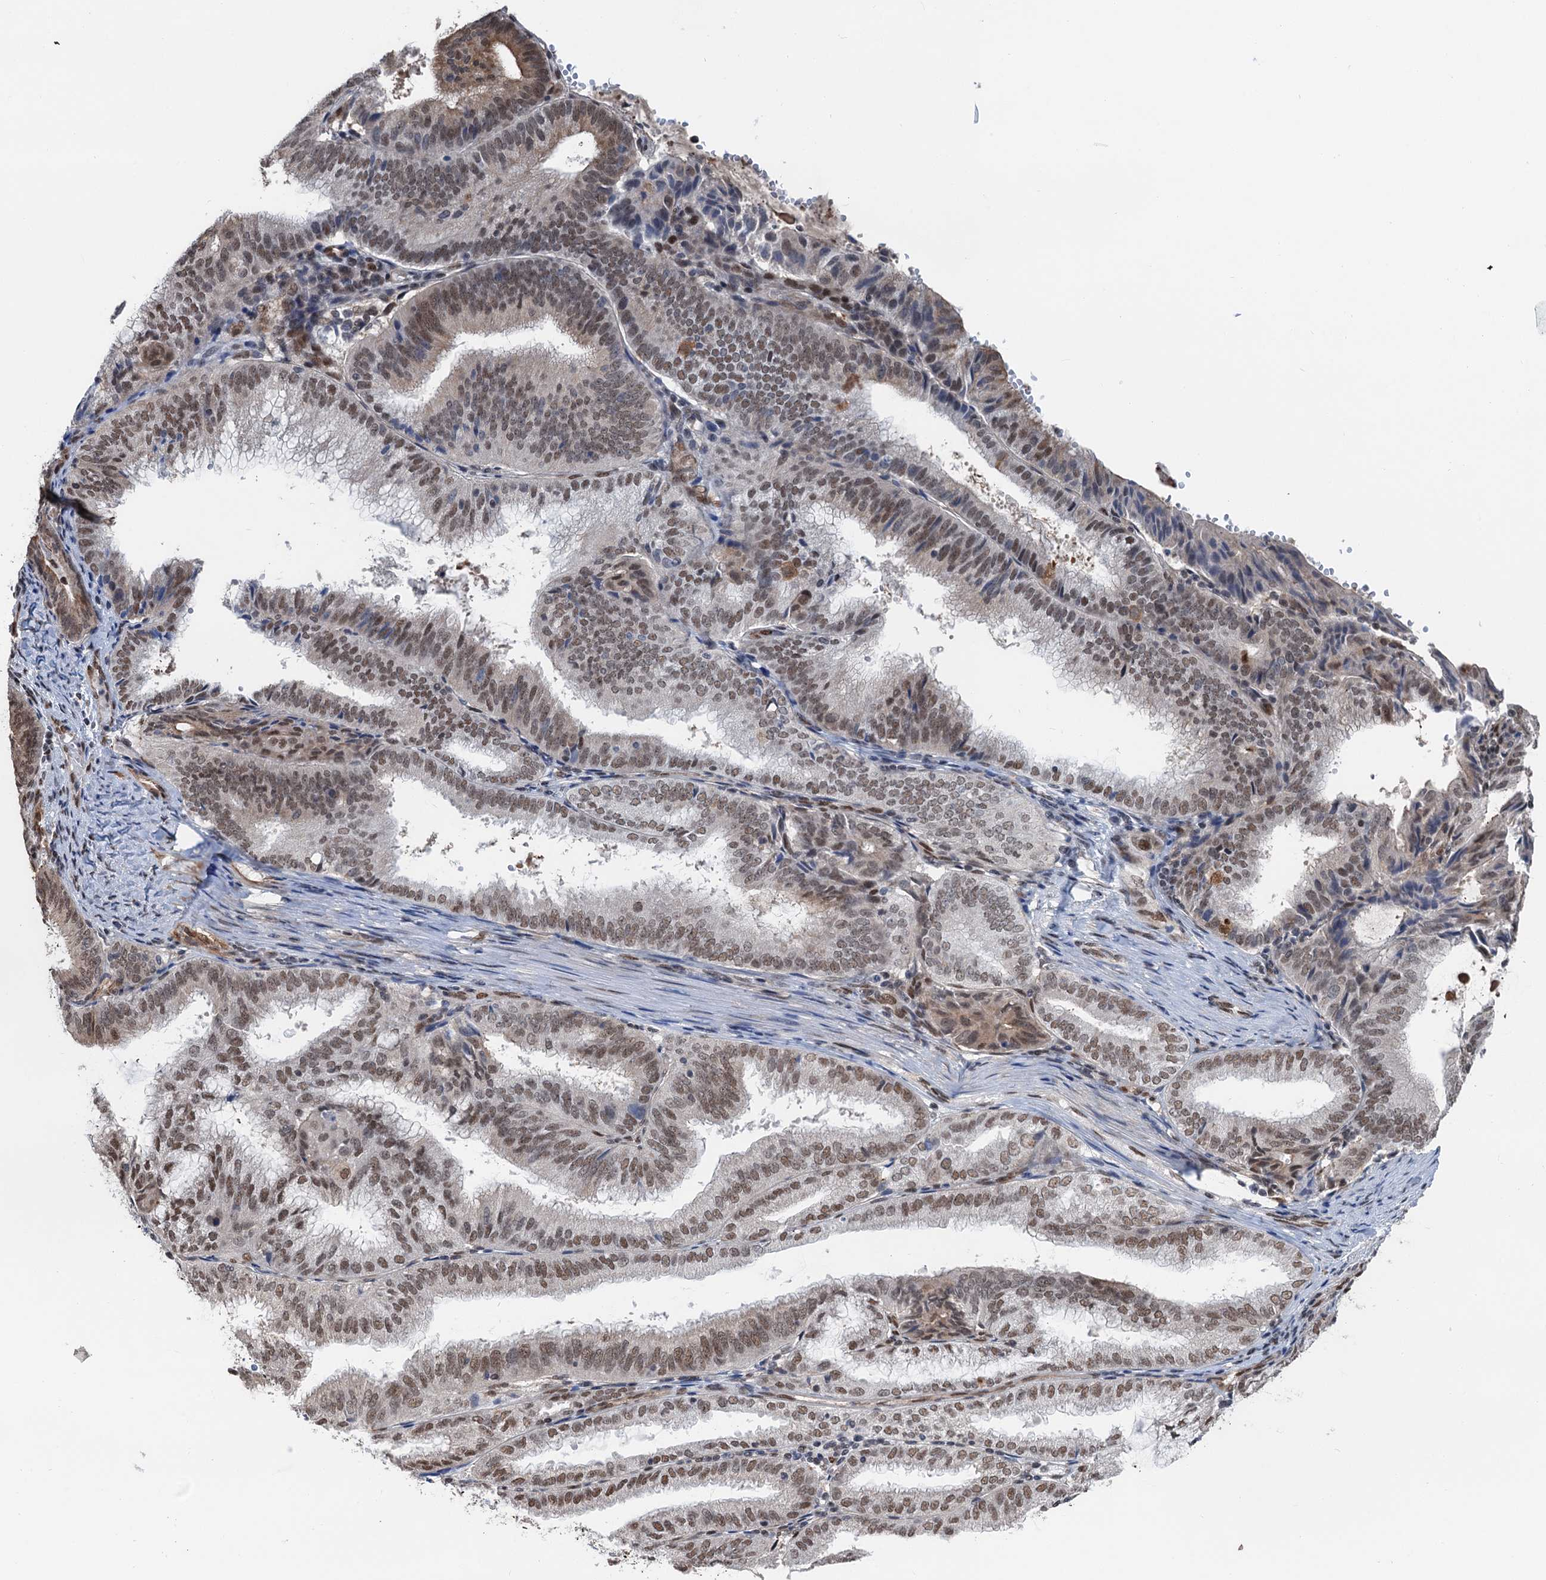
{"staining": {"intensity": "moderate", "quantity": ">75%", "location": "nuclear"}, "tissue": "endometrial cancer", "cell_type": "Tumor cells", "image_type": "cancer", "snomed": [{"axis": "morphology", "description": "Adenocarcinoma, NOS"}, {"axis": "topography", "description": "Endometrium"}], "caption": "The immunohistochemical stain highlights moderate nuclear staining in tumor cells of endometrial cancer (adenocarcinoma) tissue.", "gene": "CFDP1", "patient": {"sex": "female", "age": 49}}